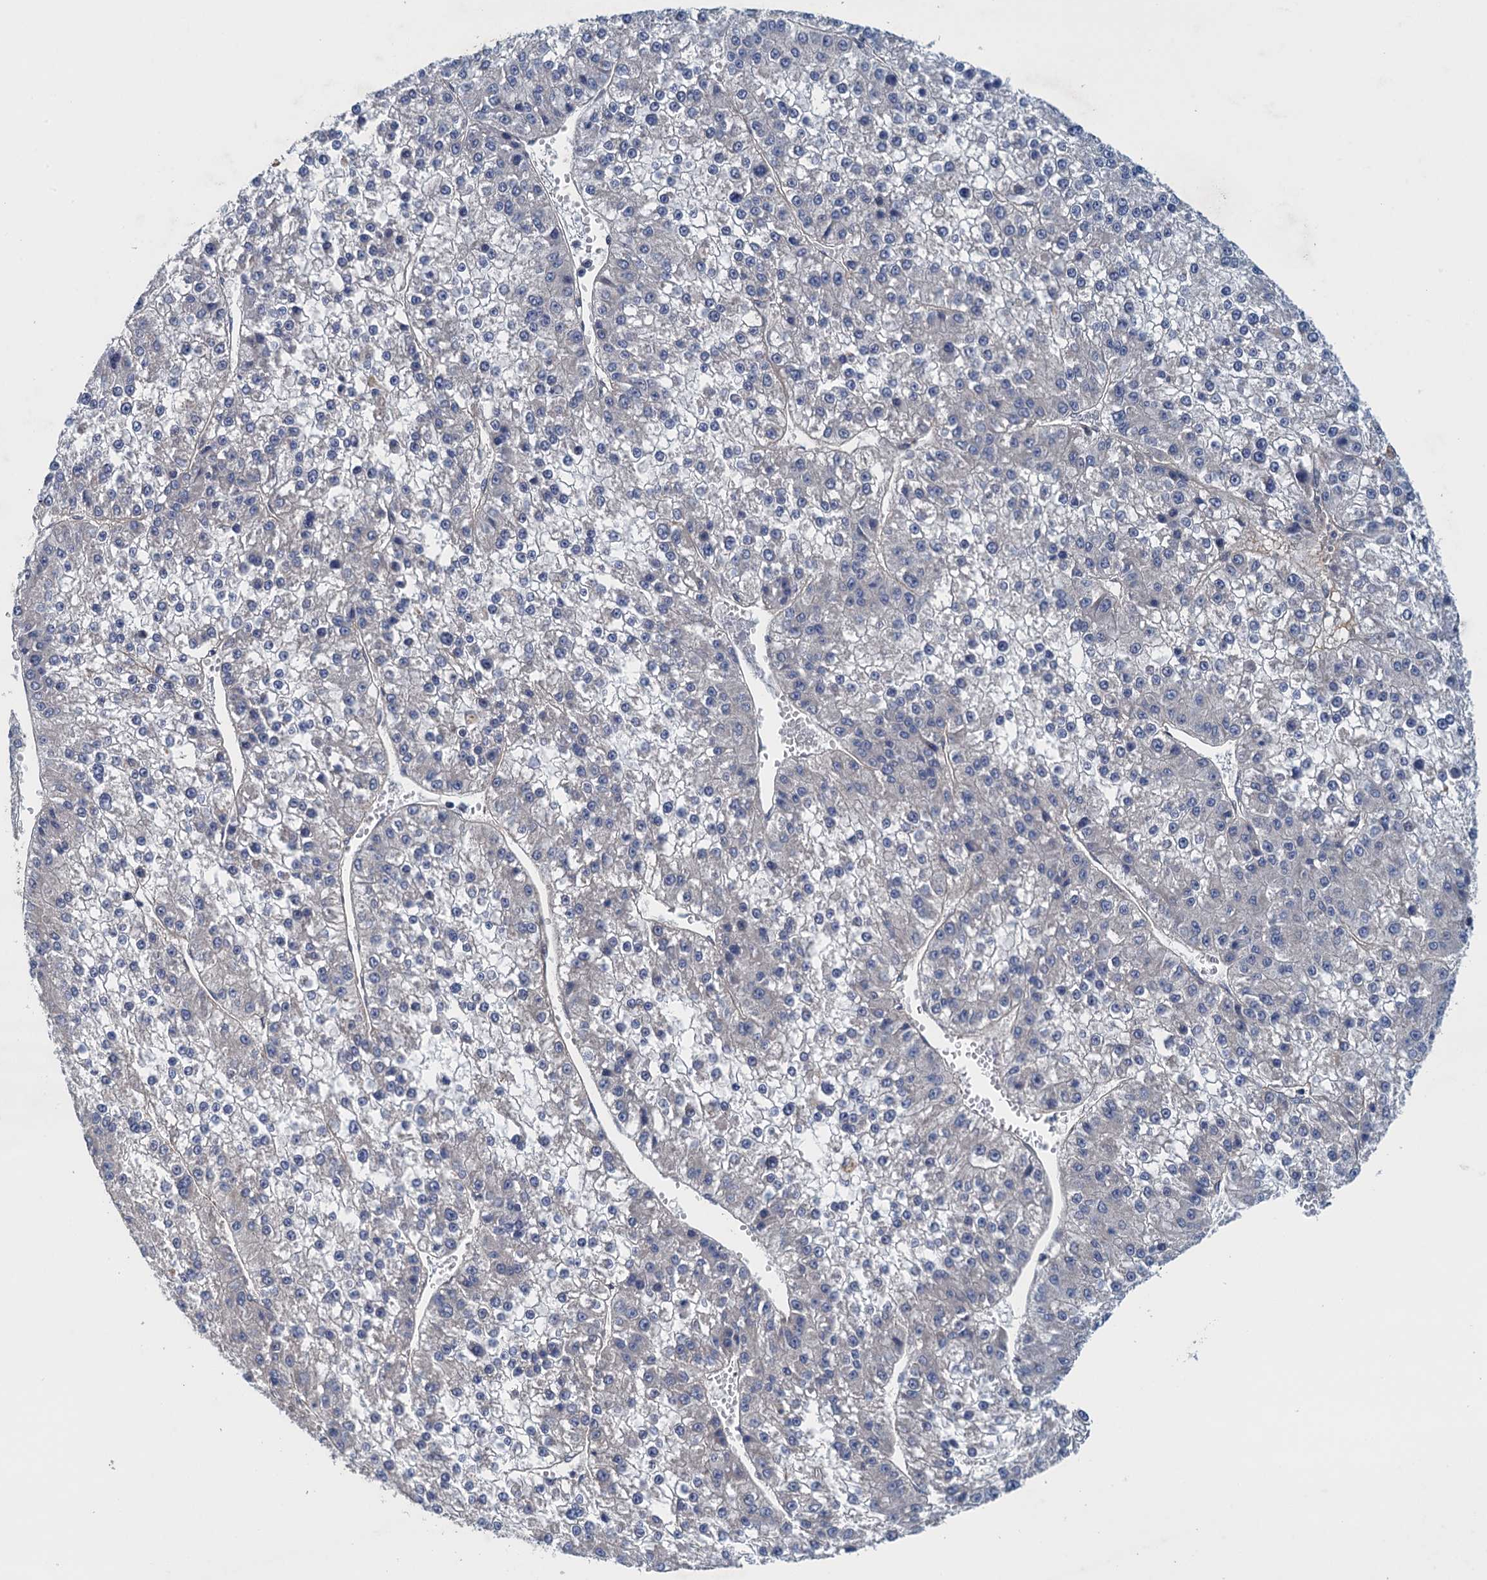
{"staining": {"intensity": "negative", "quantity": "none", "location": "none"}, "tissue": "liver cancer", "cell_type": "Tumor cells", "image_type": "cancer", "snomed": [{"axis": "morphology", "description": "Carcinoma, Hepatocellular, NOS"}, {"axis": "topography", "description": "Liver"}], "caption": "A high-resolution image shows immunohistochemistry staining of hepatocellular carcinoma (liver), which displays no significant staining in tumor cells.", "gene": "CTU2", "patient": {"sex": "female", "age": 73}}